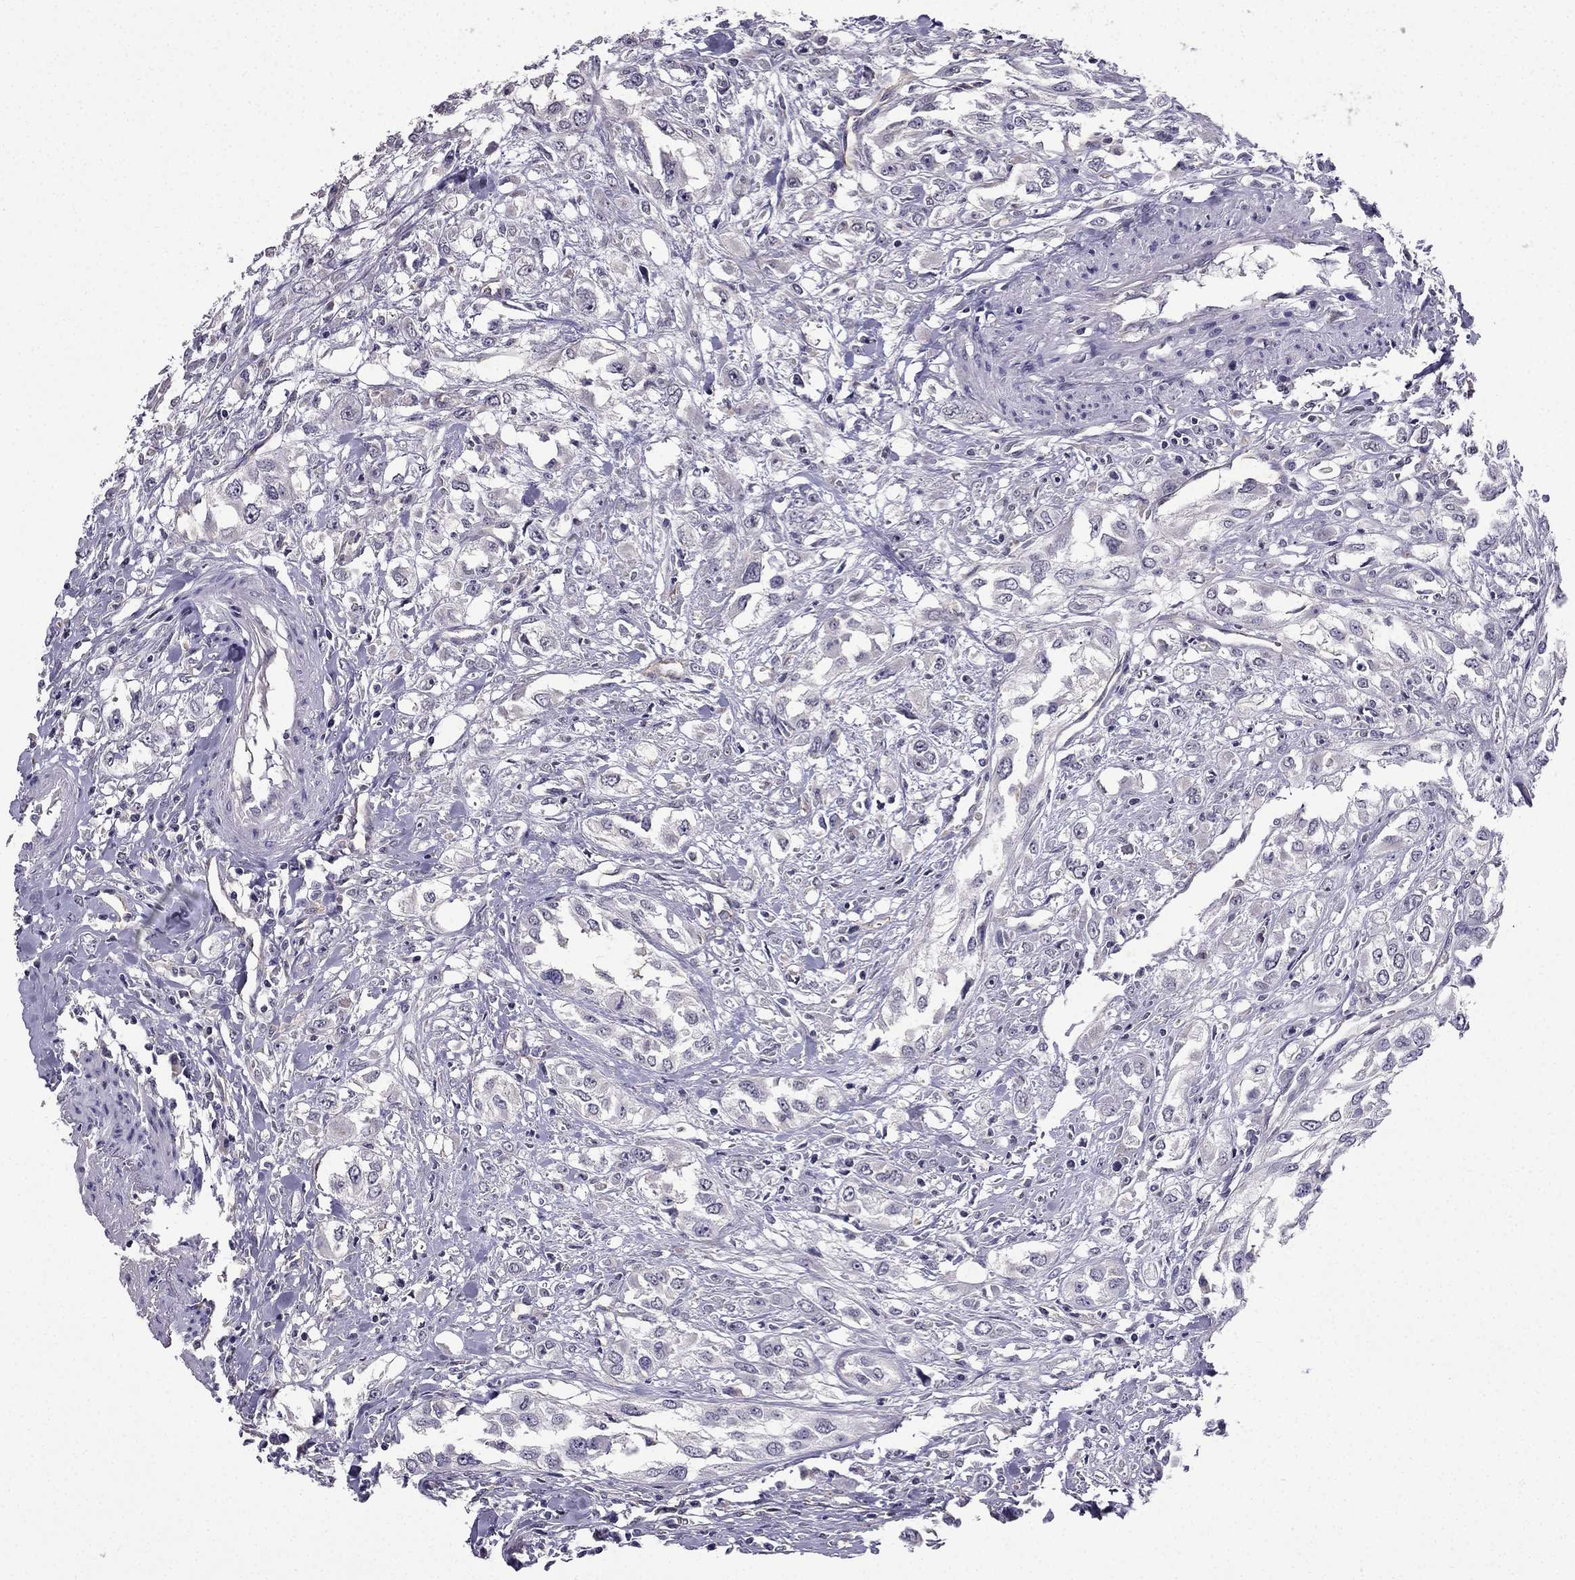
{"staining": {"intensity": "negative", "quantity": "none", "location": "none"}, "tissue": "urothelial cancer", "cell_type": "Tumor cells", "image_type": "cancer", "snomed": [{"axis": "morphology", "description": "Urothelial carcinoma, High grade"}, {"axis": "topography", "description": "Urinary bladder"}], "caption": "High power microscopy image of an immunohistochemistry image of urothelial carcinoma (high-grade), revealing no significant expression in tumor cells. The staining is performed using DAB (3,3'-diaminobenzidine) brown chromogen with nuclei counter-stained in using hematoxylin.", "gene": "SLC6A2", "patient": {"sex": "male", "age": 67}}